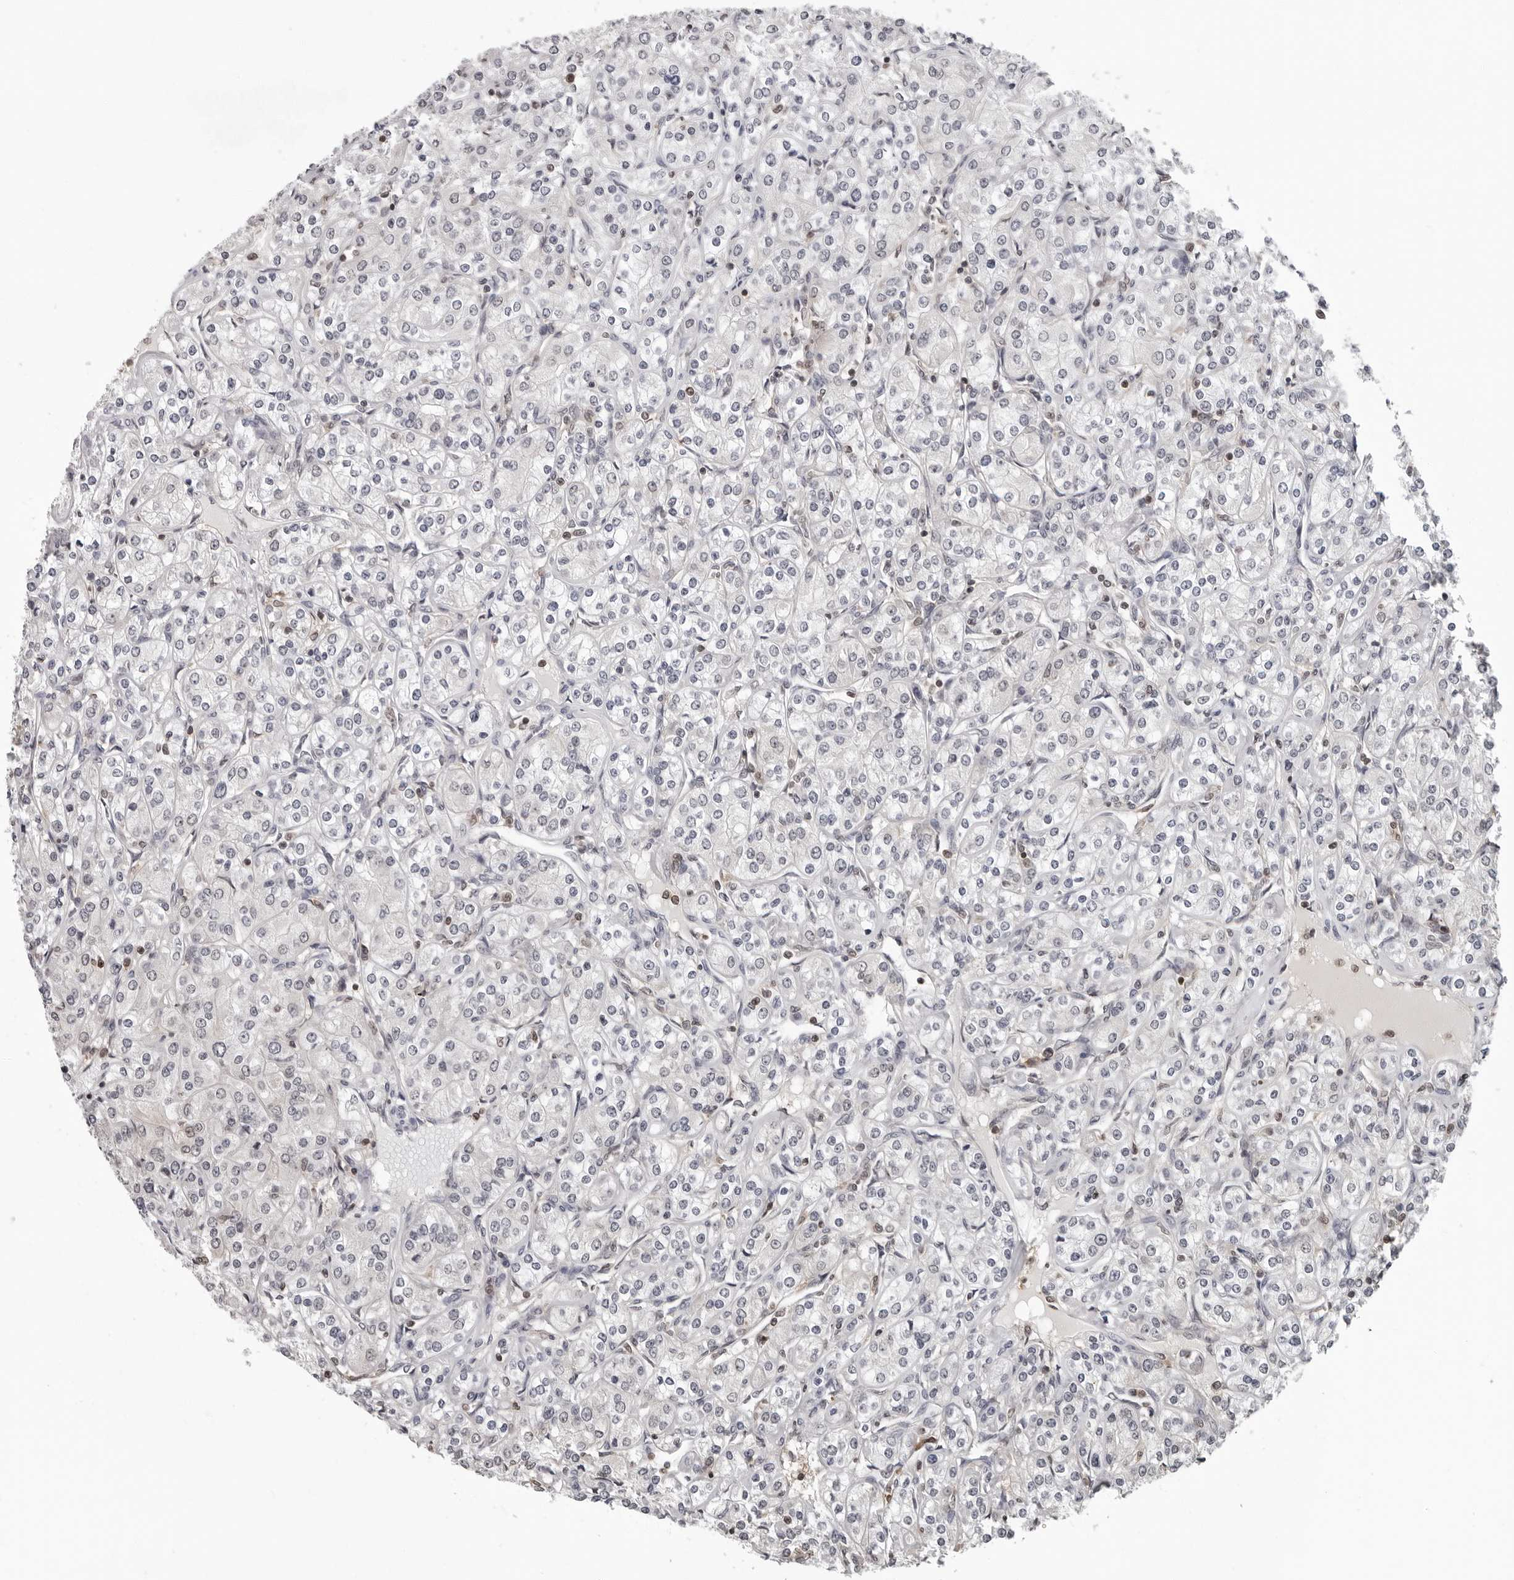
{"staining": {"intensity": "negative", "quantity": "none", "location": "none"}, "tissue": "renal cancer", "cell_type": "Tumor cells", "image_type": "cancer", "snomed": [{"axis": "morphology", "description": "Adenocarcinoma, NOS"}, {"axis": "topography", "description": "Kidney"}], "caption": "Tumor cells are negative for protein expression in human renal cancer.", "gene": "HSPH1", "patient": {"sex": "male", "age": 77}}